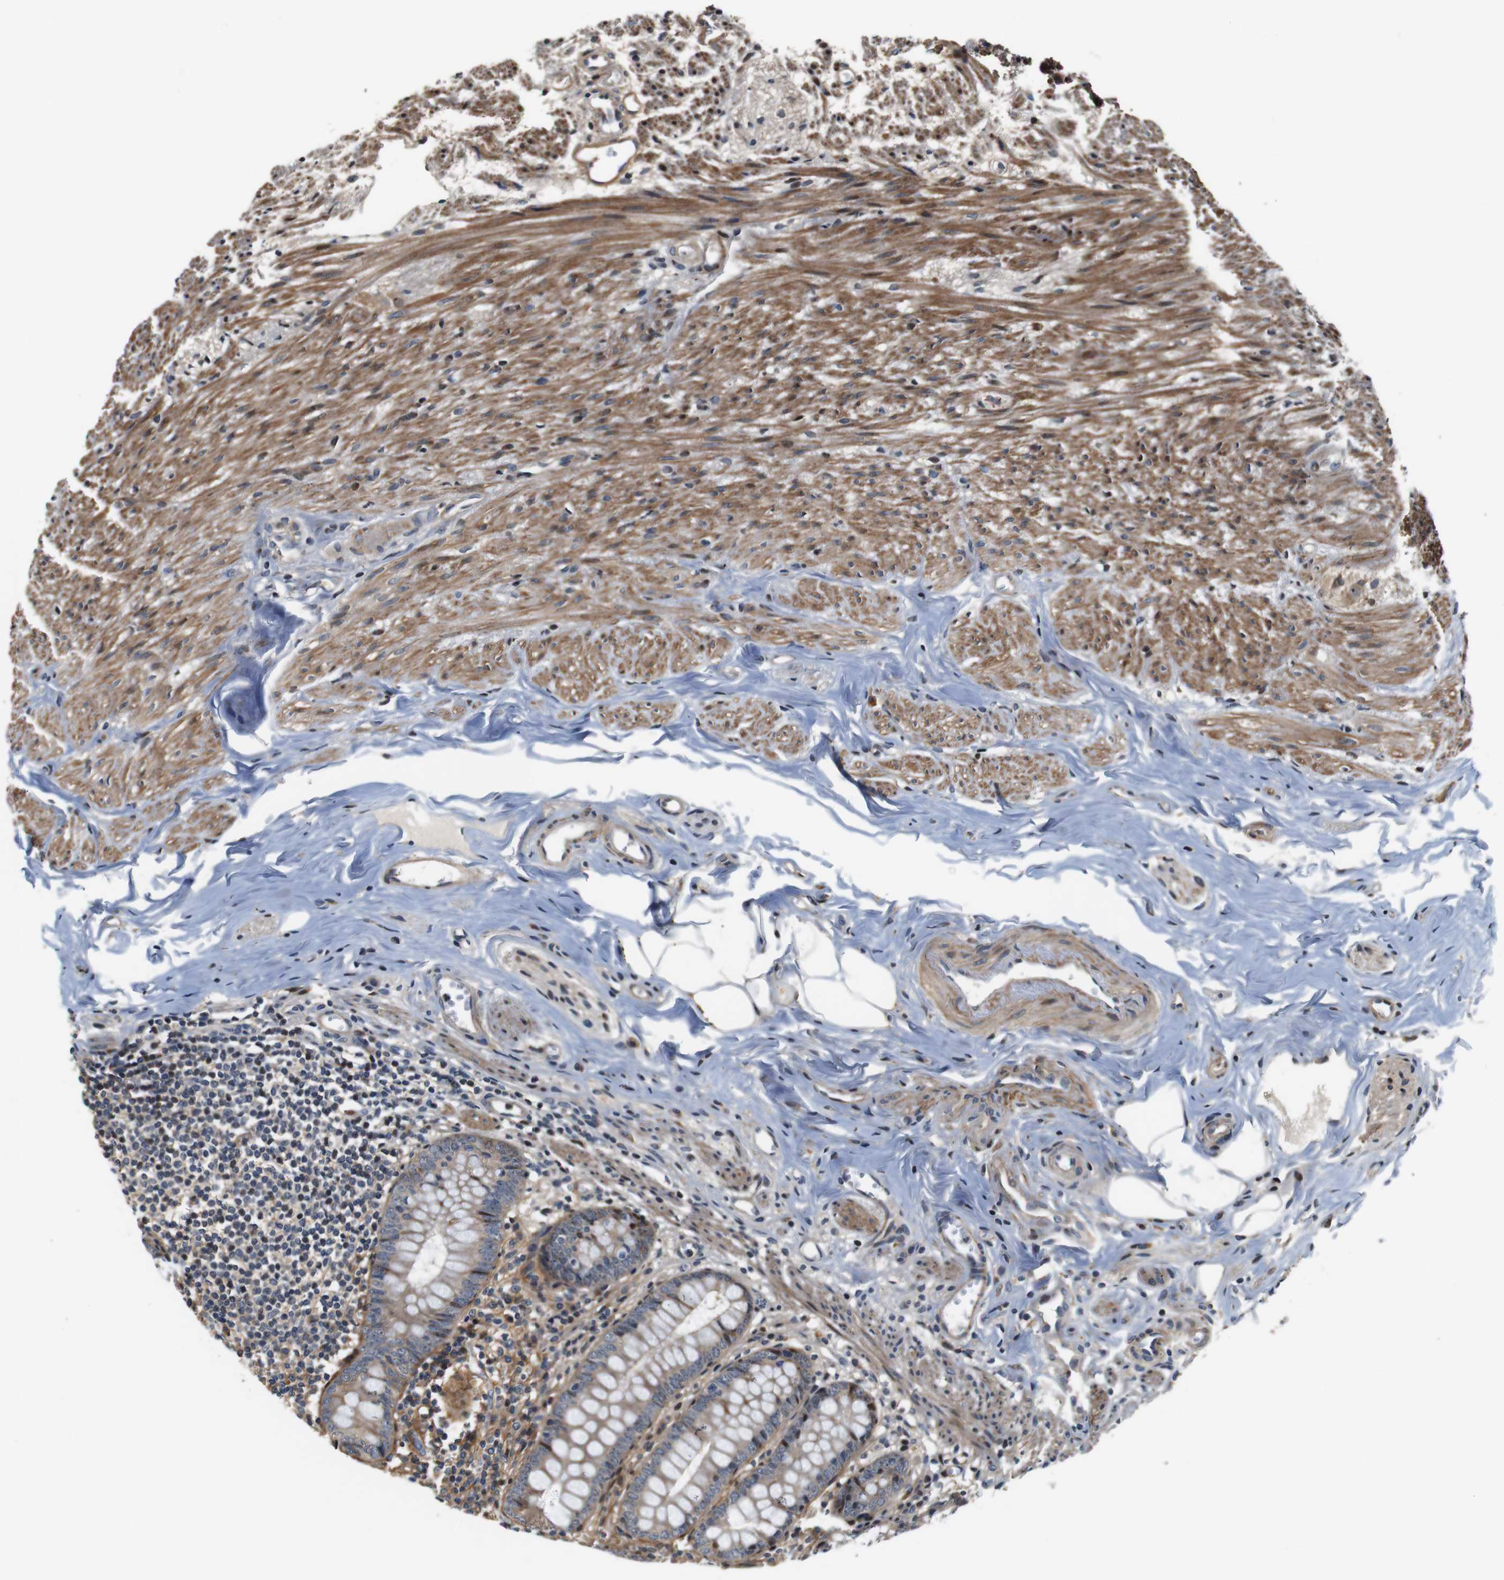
{"staining": {"intensity": "strong", "quantity": "25%-75%", "location": "cytoplasmic/membranous,nuclear"}, "tissue": "appendix", "cell_type": "Glandular cells", "image_type": "normal", "snomed": [{"axis": "morphology", "description": "Normal tissue, NOS"}, {"axis": "topography", "description": "Appendix"}], "caption": "IHC of benign appendix shows high levels of strong cytoplasmic/membranous,nuclear positivity in approximately 25%-75% of glandular cells. (IHC, brightfield microscopy, high magnification).", "gene": "LRP4", "patient": {"sex": "female", "age": 77}}